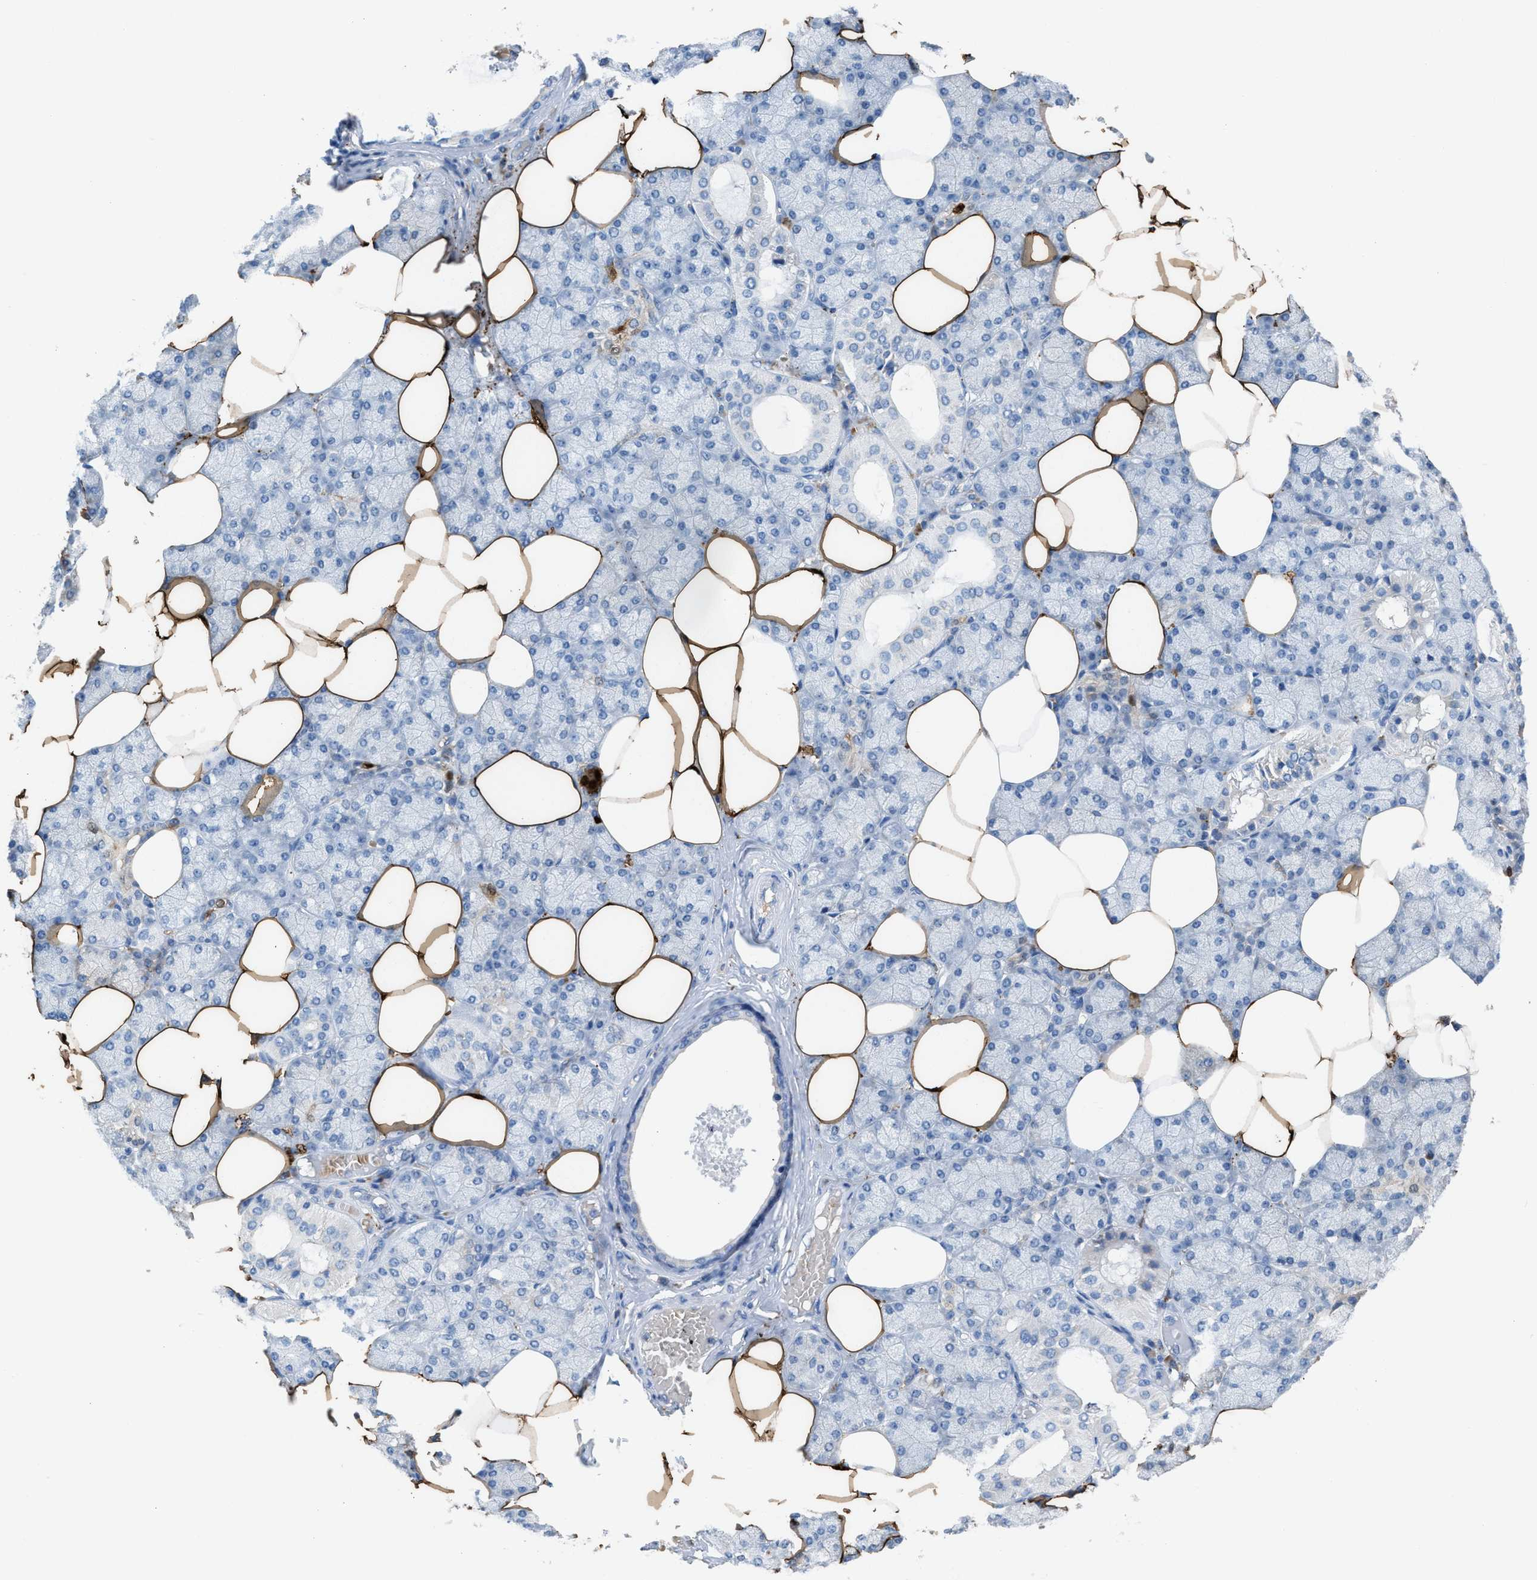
{"staining": {"intensity": "strong", "quantity": "<25%", "location": "cytoplasmic/membranous"}, "tissue": "salivary gland", "cell_type": "Glandular cells", "image_type": "normal", "snomed": [{"axis": "morphology", "description": "Normal tissue, NOS"}, {"axis": "topography", "description": "Salivary gland"}], "caption": "Brown immunohistochemical staining in benign human salivary gland exhibits strong cytoplasmic/membranous expression in about <25% of glandular cells. (Brightfield microscopy of DAB IHC at high magnification).", "gene": "CA3", "patient": {"sex": "male", "age": 62}}